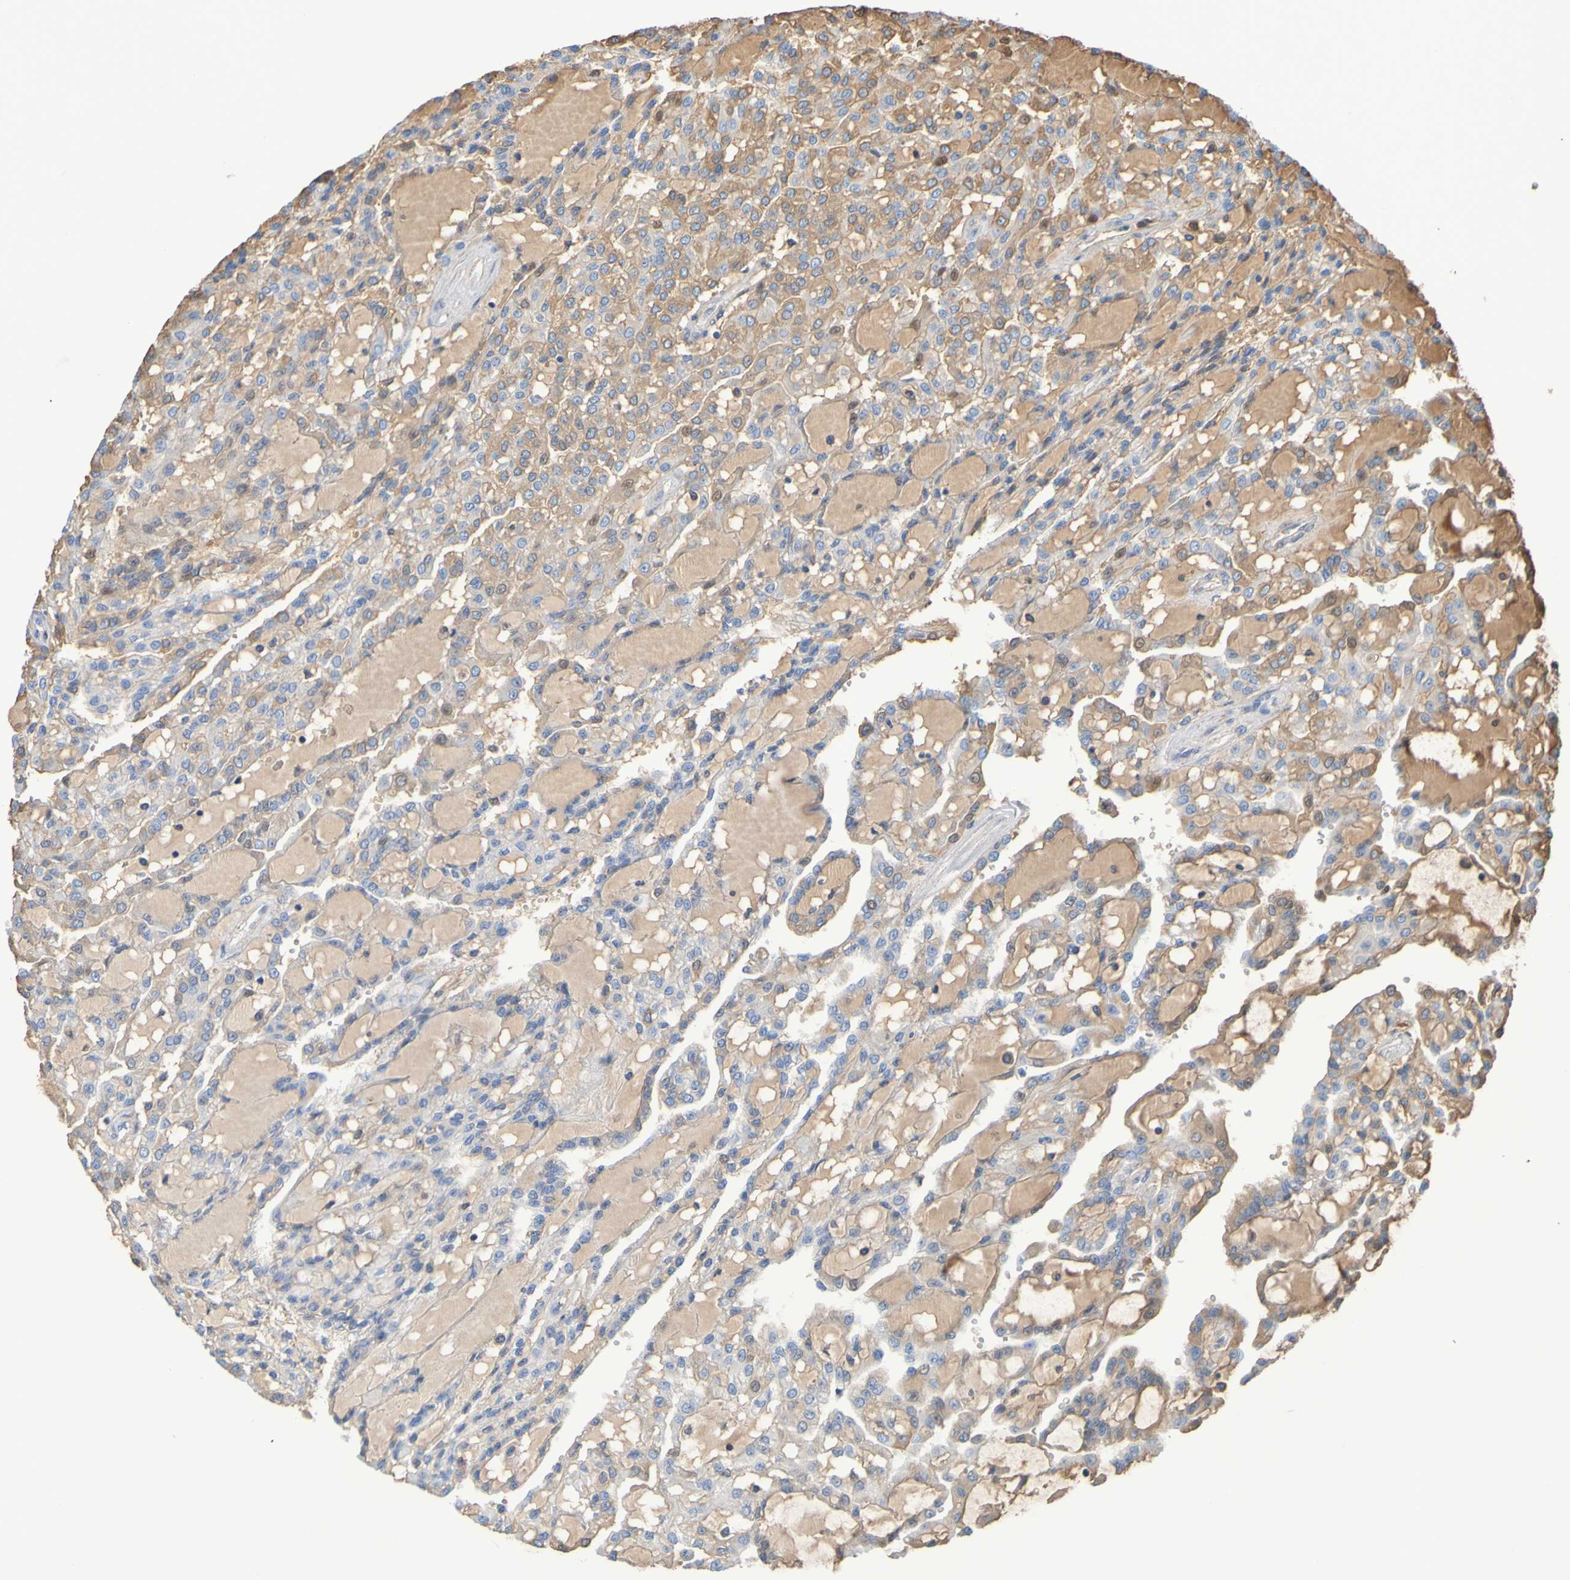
{"staining": {"intensity": "moderate", "quantity": "25%-75%", "location": "cytoplasmic/membranous"}, "tissue": "renal cancer", "cell_type": "Tumor cells", "image_type": "cancer", "snomed": [{"axis": "morphology", "description": "Adenocarcinoma, NOS"}, {"axis": "topography", "description": "Kidney"}], "caption": "Immunohistochemical staining of human renal cancer (adenocarcinoma) exhibits medium levels of moderate cytoplasmic/membranous protein staining in approximately 25%-75% of tumor cells.", "gene": "GAB3", "patient": {"sex": "male", "age": 63}}